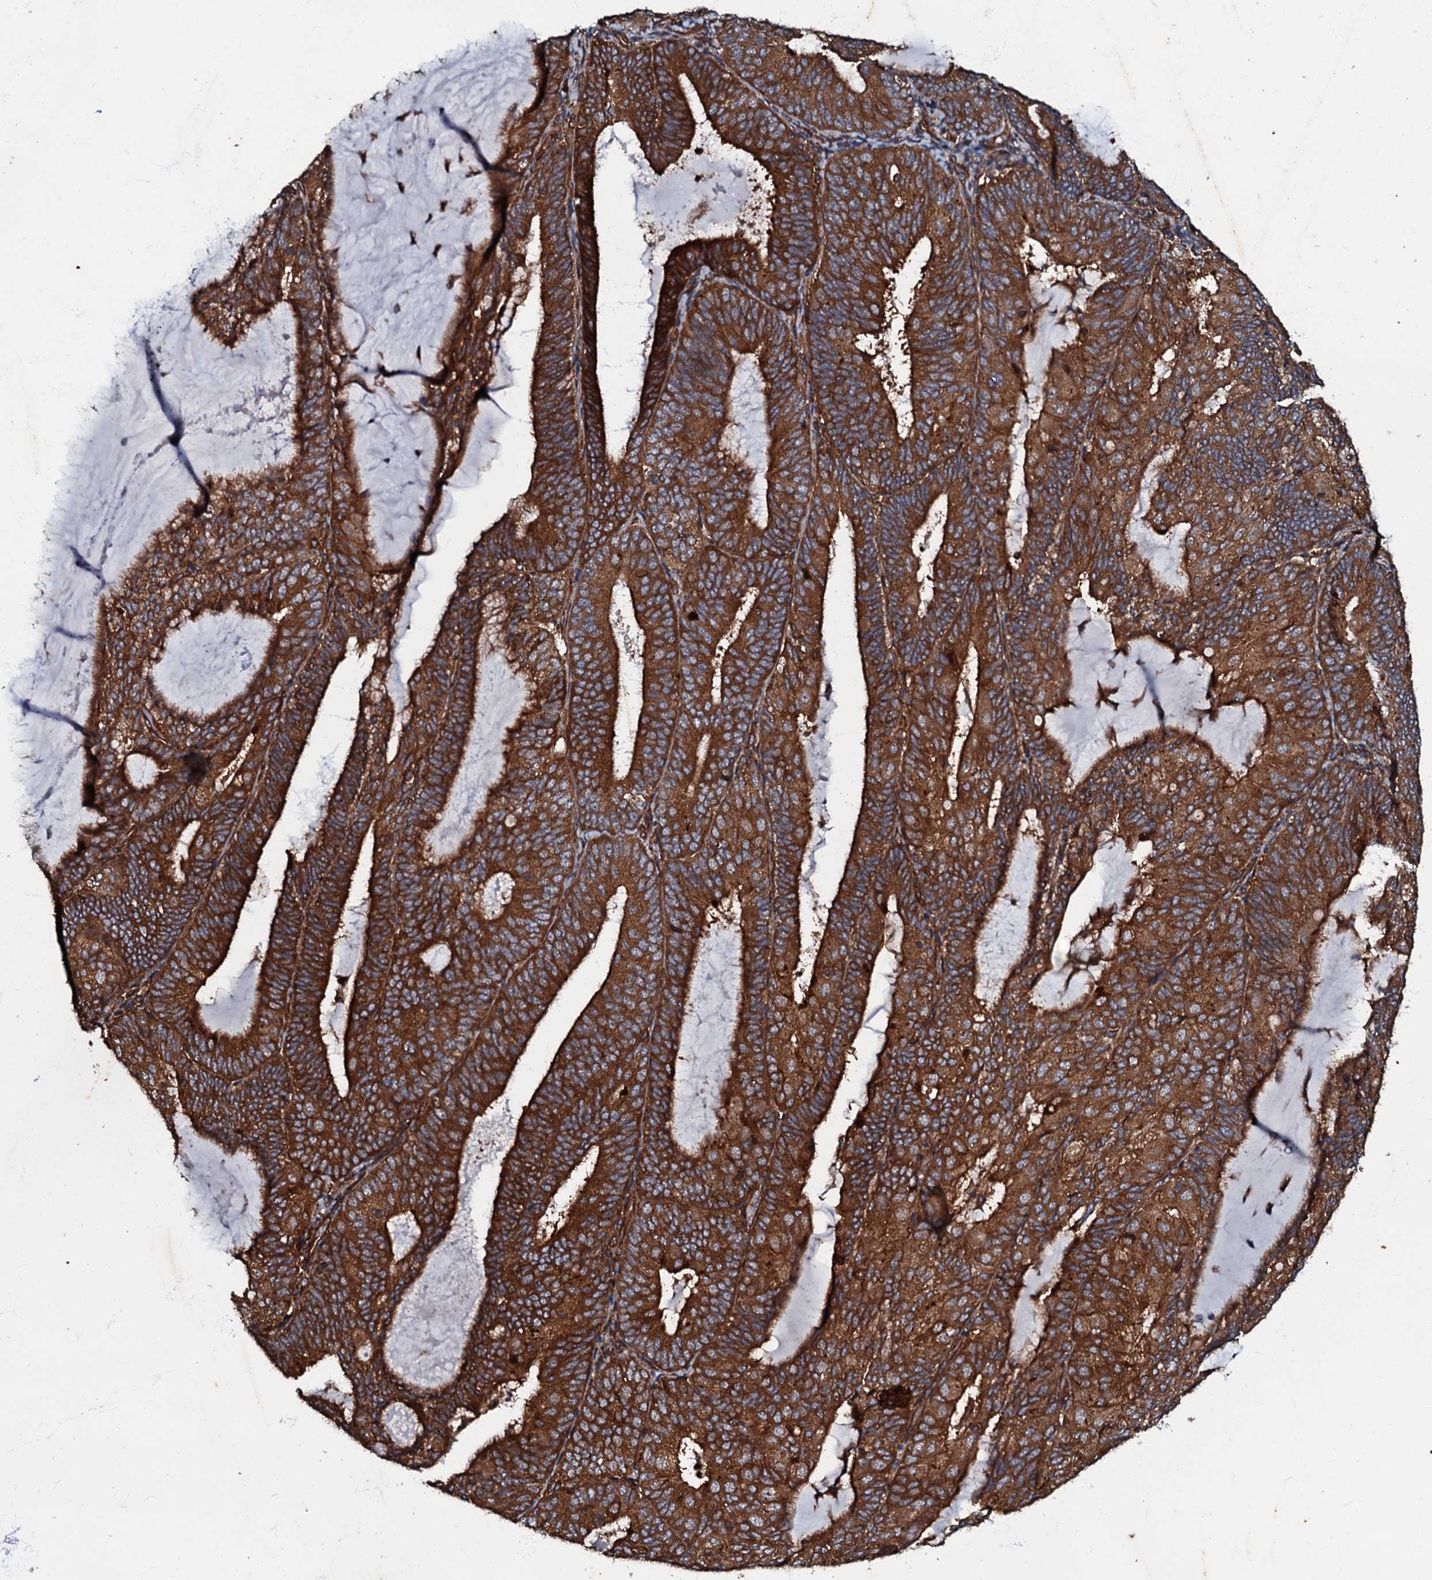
{"staining": {"intensity": "strong", "quantity": ">75%", "location": "cytoplasmic/membranous"}, "tissue": "endometrial cancer", "cell_type": "Tumor cells", "image_type": "cancer", "snomed": [{"axis": "morphology", "description": "Adenocarcinoma, NOS"}, {"axis": "topography", "description": "Endometrium"}], "caption": "This photomicrograph exhibits endometrial cancer stained with IHC to label a protein in brown. The cytoplasmic/membranous of tumor cells show strong positivity for the protein. Nuclei are counter-stained blue.", "gene": "BLOC1S6", "patient": {"sex": "female", "age": 81}}